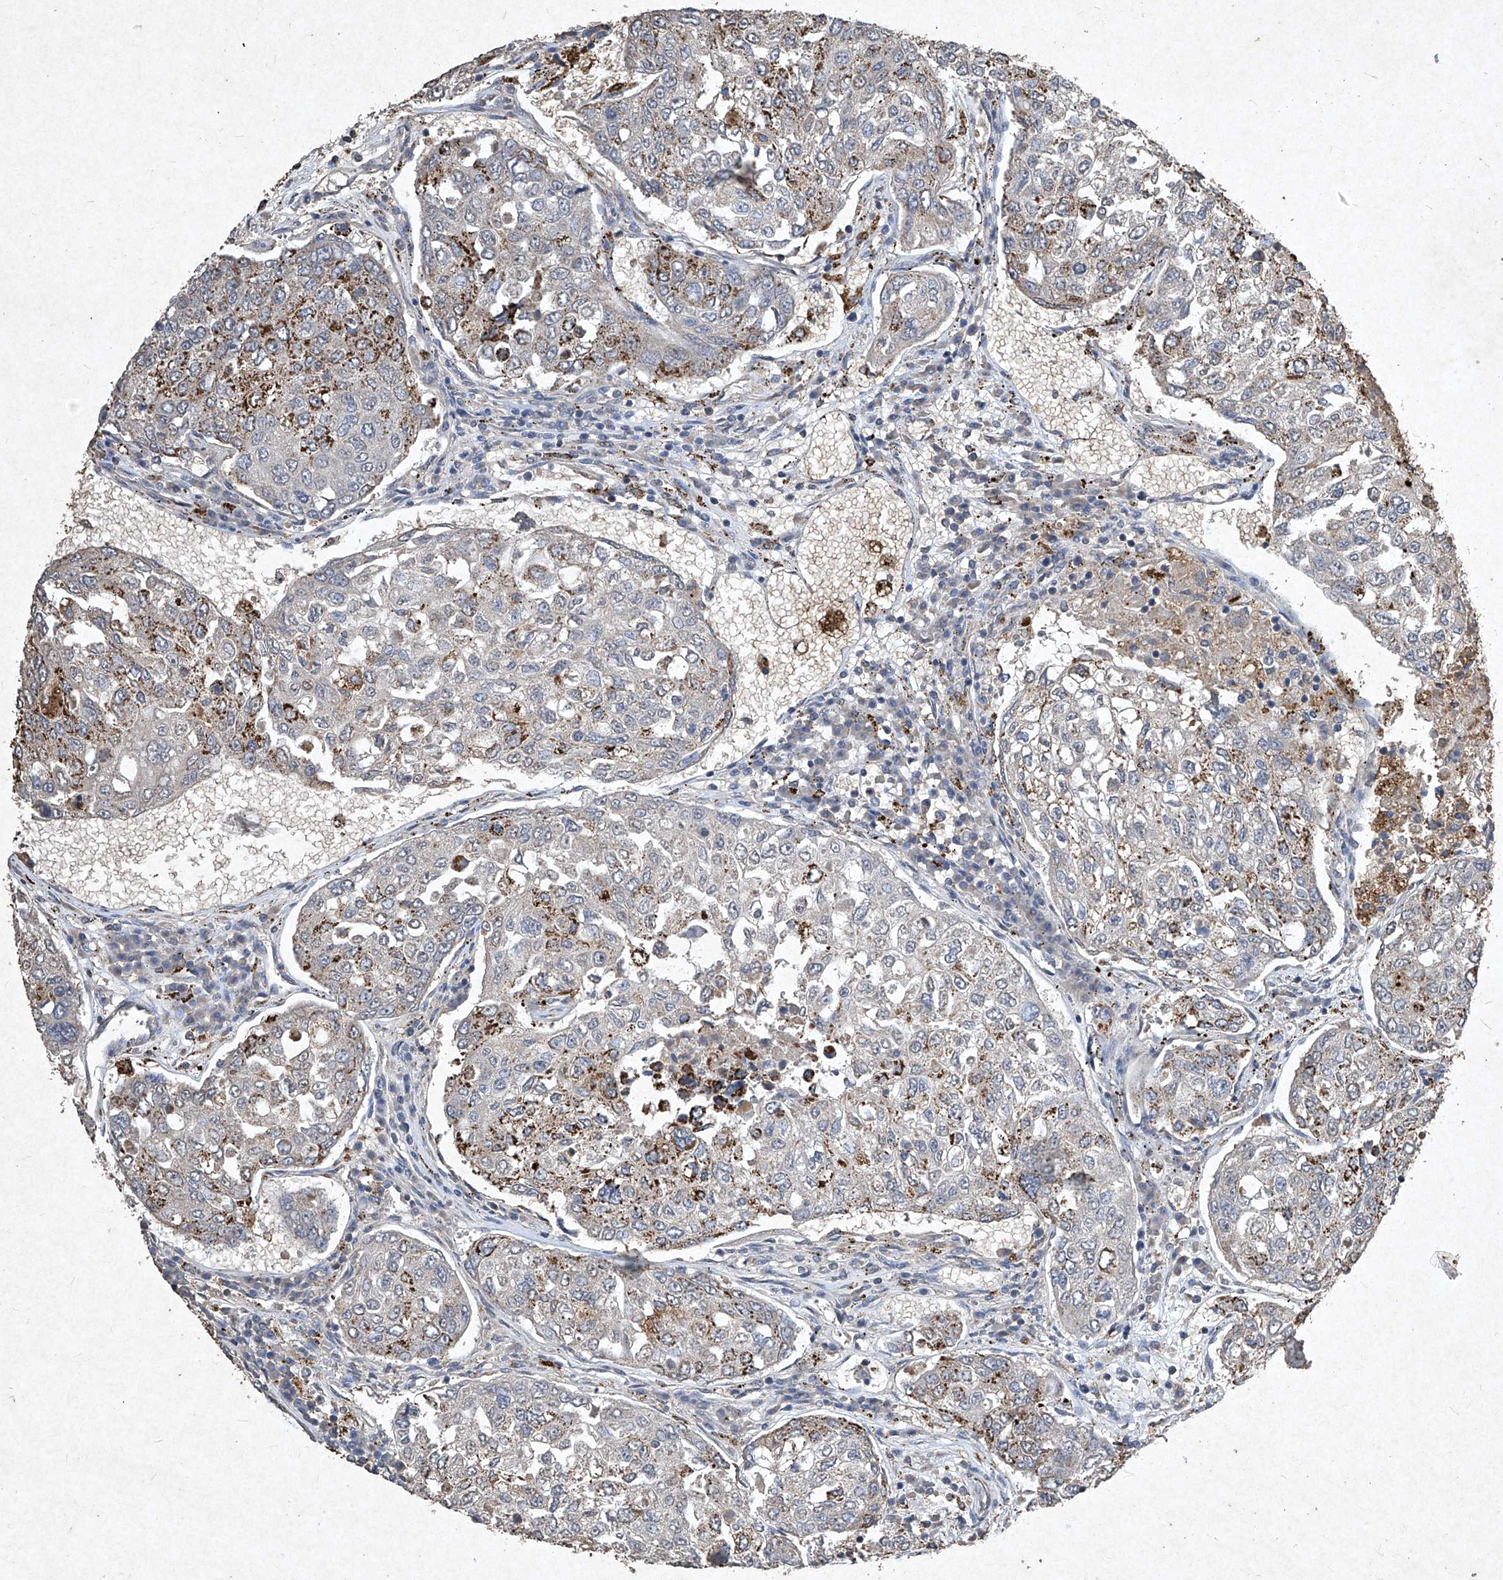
{"staining": {"intensity": "strong", "quantity": "<25%", "location": "cytoplasmic/membranous"}, "tissue": "urothelial cancer", "cell_type": "Tumor cells", "image_type": "cancer", "snomed": [{"axis": "morphology", "description": "Urothelial carcinoma, High grade"}, {"axis": "topography", "description": "Lymph node"}, {"axis": "topography", "description": "Urinary bladder"}], "caption": "There is medium levels of strong cytoplasmic/membranous expression in tumor cells of urothelial cancer, as demonstrated by immunohistochemical staining (brown color).", "gene": "MED16", "patient": {"sex": "male", "age": 51}}